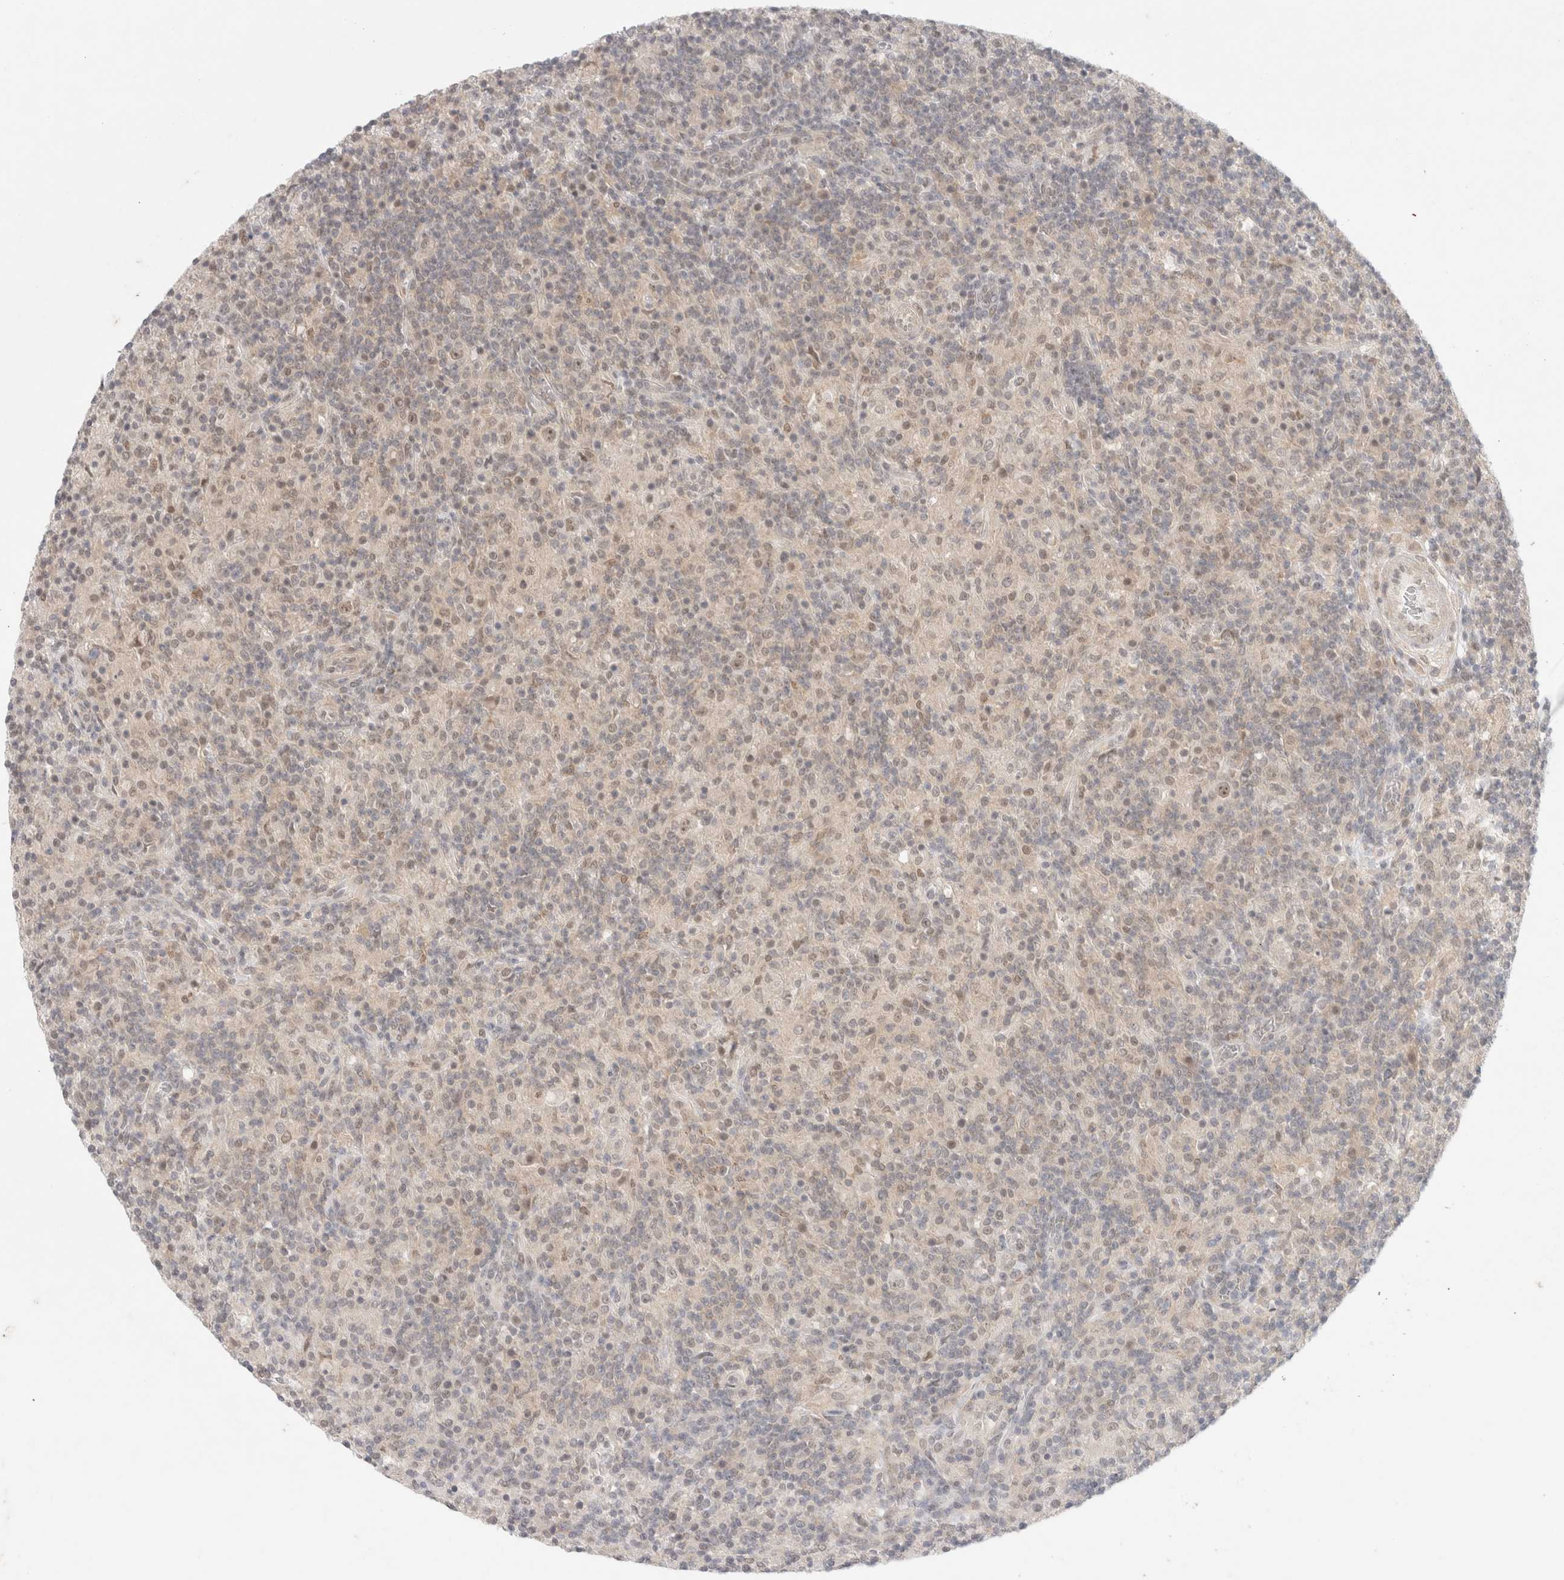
{"staining": {"intensity": "weak", "quantity": "25%-75%", "location": "nuclear"}, "tissue": "lymphoma", "cell_type": "Tumor cells", "image_type": "cancer", "snomed": [{"axis": "morphology", "description": "Hodgkin's disease, NOS"}, {"axis": "topography", "description": "Lymph node"}], "caption": "A low amount of weak nuclear staining is present in approximately 25%-75% of tumor cells in Hodgkin's disease tissue.", "gene": "FBXO42", "patient": {"sex": "male", "age": 70}}